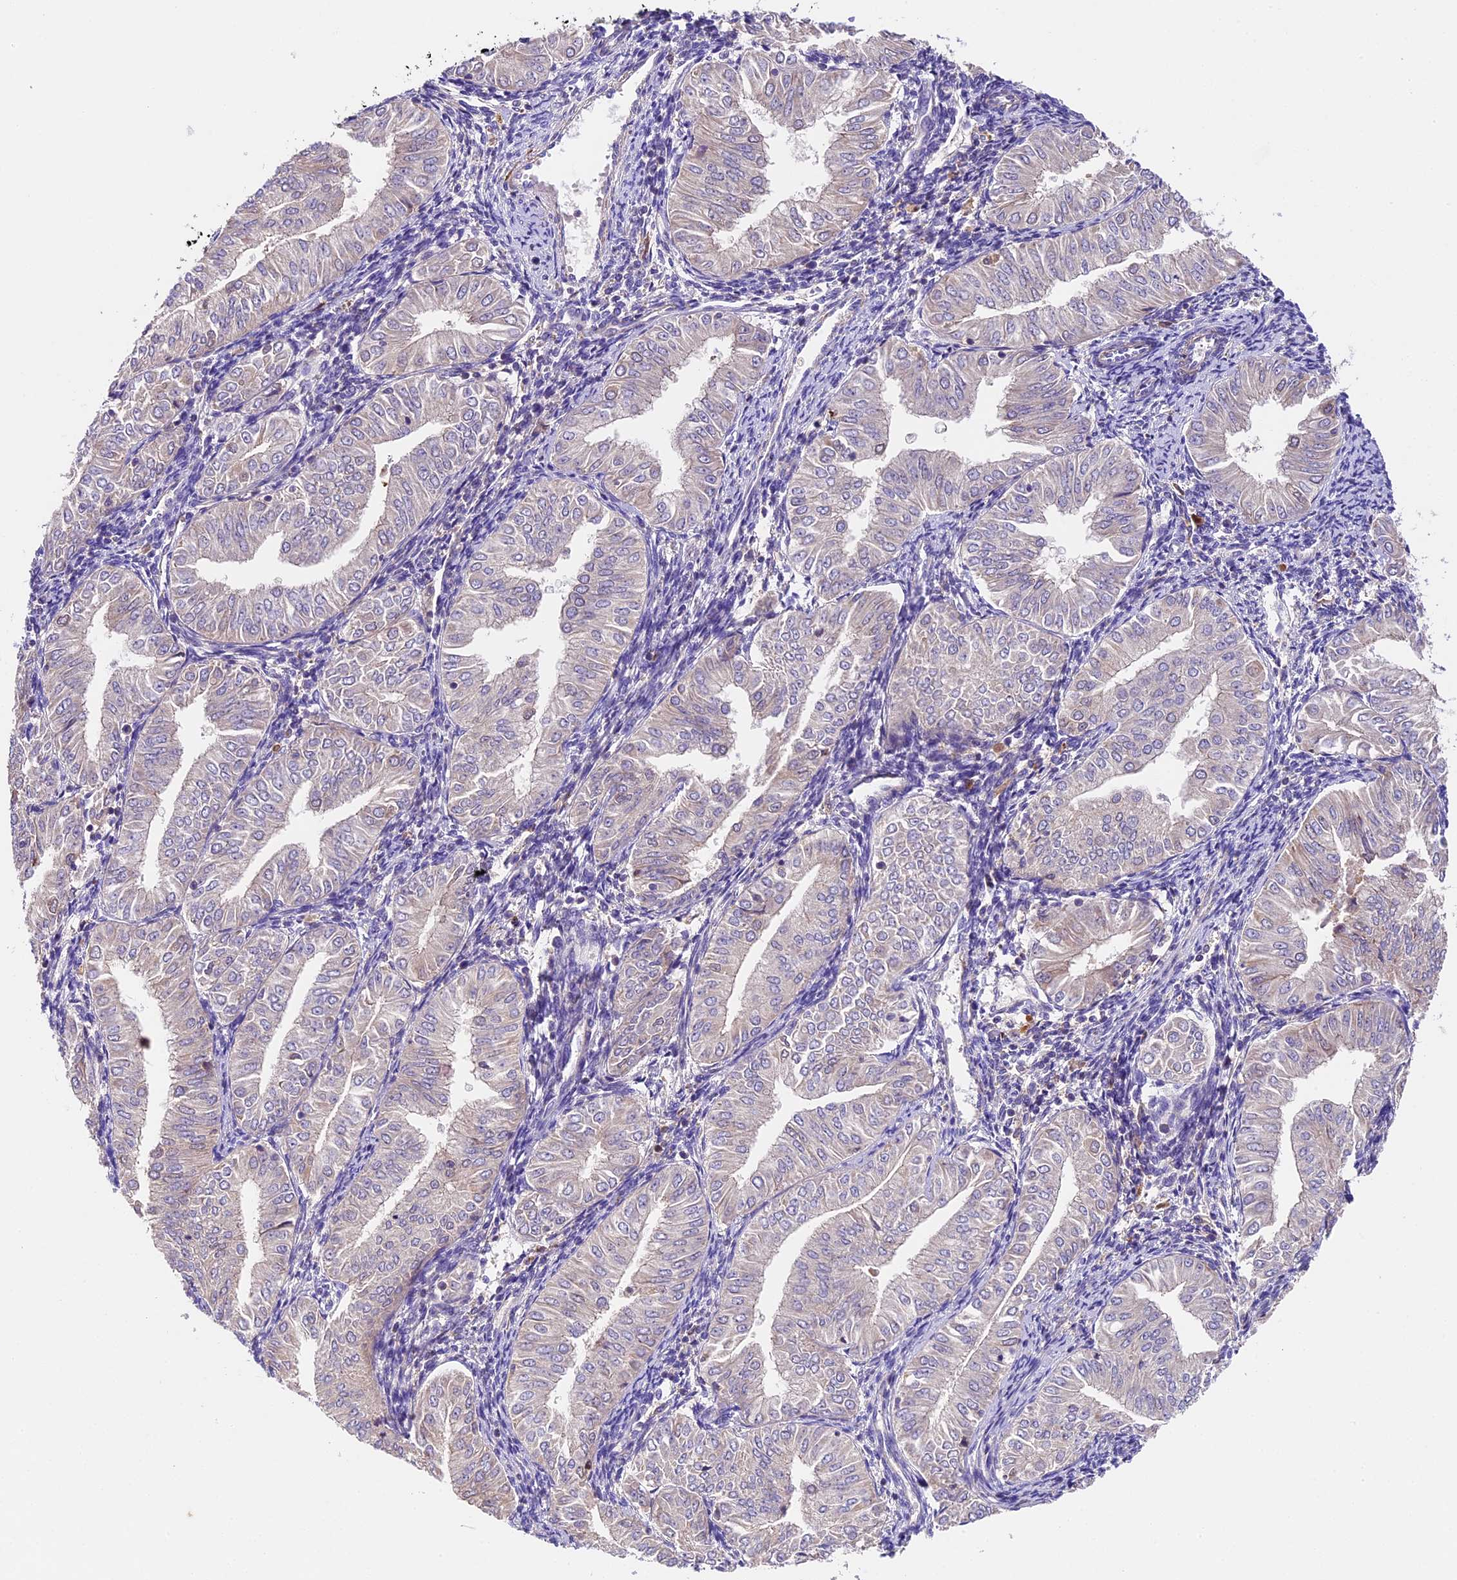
{"staining": {"intensity": "negative", "quantity": "none", "location": "none"}, "tissue": "endometrial cancer", "cell_type": "Tumor cells", "image_type": "cancer", "snomed": [{"axis": "morphology", "description": "Normal tissue, NOS"}, {"axis": "morphology", "description": "Adenocarcinoma, NOS"}, {"axis": "topography", "description": "Endometrium"}], "caption": "Immunohistochemistry (IHC) of human endometrial adenocarcinoma exhibits no staining in tumor cells.", "gene": "TBC1D1", "patient": {"sex": "female", "age": 53}}